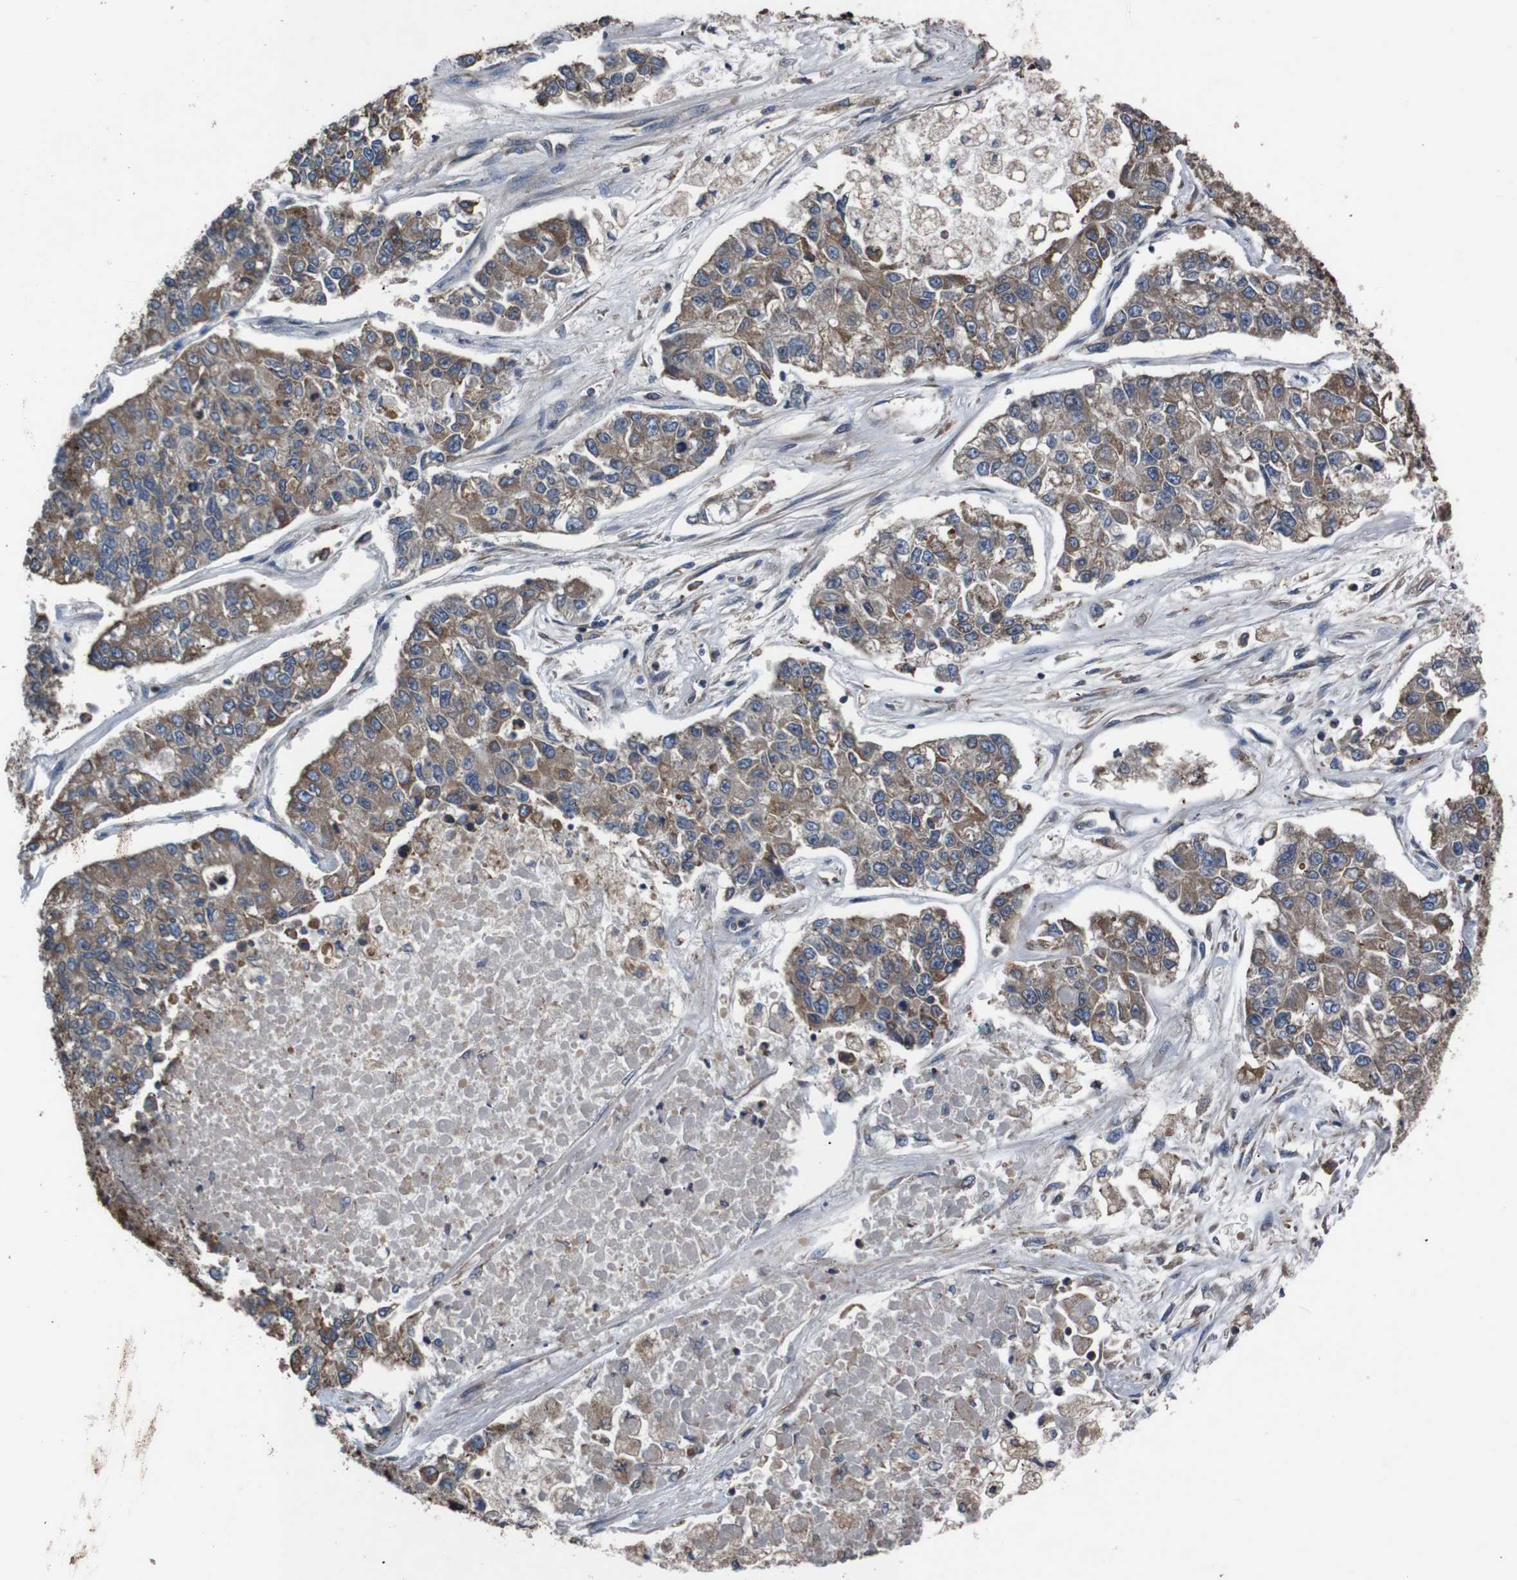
{"staining": {"intensity": "moderate", "quantity": ">75%", "location": "cytoplasmic/membranous"}, "tissue": "lung cancer", "cell_type": "Tumor cells", "image_type": "cancer", "snomed": [{"axis": "morphology", "description": "Adenocarcinoma, NOS"}, {"axis": "topography", "description": "Lung"}], "caption": "Protein expression analysis of lung cancer demonstrates moderate cytoplasmic/membranous staining in approximately >75% of tumor cells.", "gene": "SIGMAR1", "patient": {"sex": "male", "age": 49}}